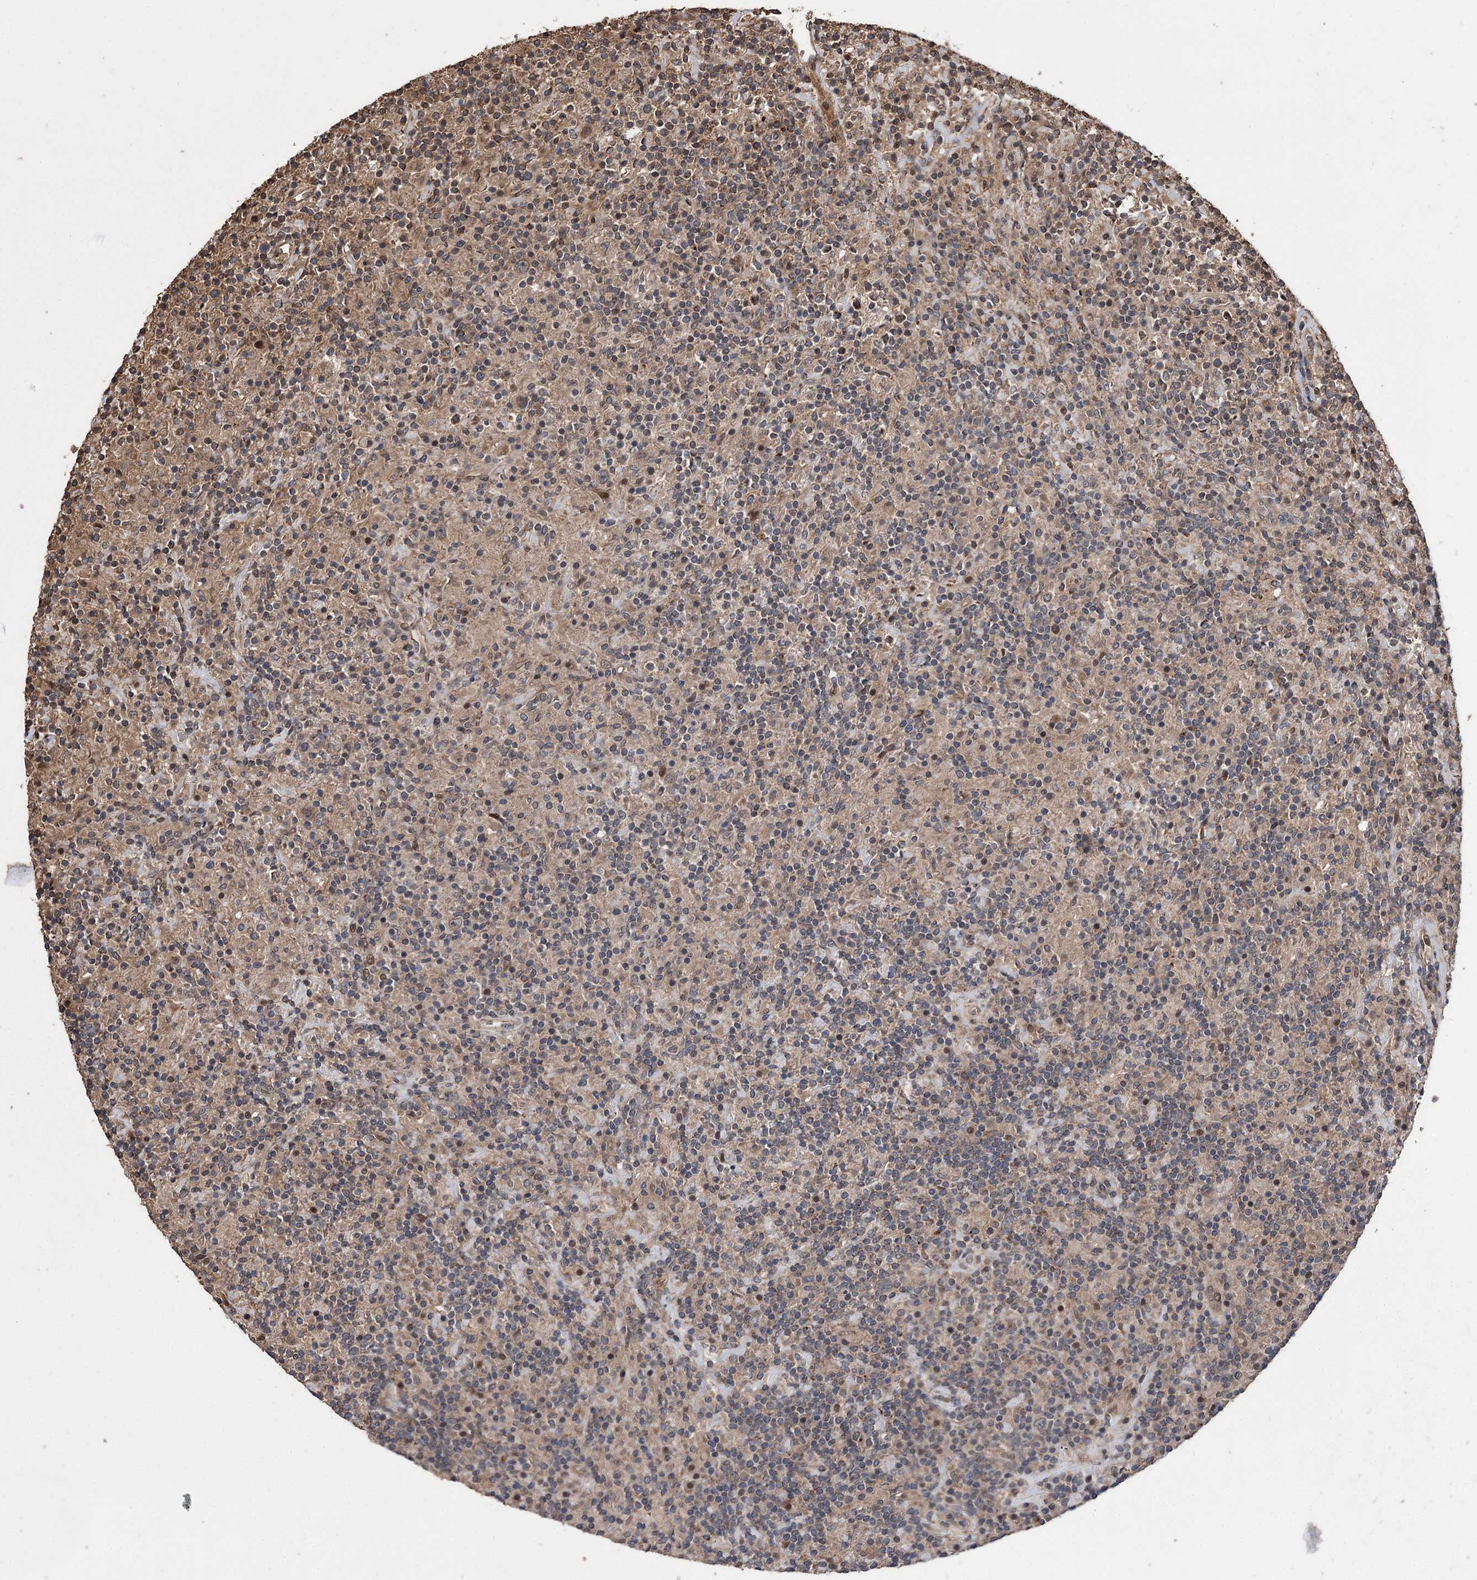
{"staining": {"intensity": "moderate", "quantity": "<25%", "location": "cytoplasmic/membranous"}, "tissue": "lymphoma", "cell_type": "Tumor cells", "image_type": "cancer", "snomed": [{"axis": "morphology", "description": "Hodgkin's disease, NOS"}, {"axis": "topography", "description": "Lymph node"}], "caption": "IHC (DAB (3,3'-diaminobenzidine)) staining of lymphoma shows moderate cytoplasmic/membranous protein staining in about <25% of tumor cells.", "gene": "RASSF3", "patient": {"sex": "male", "age": 70}}